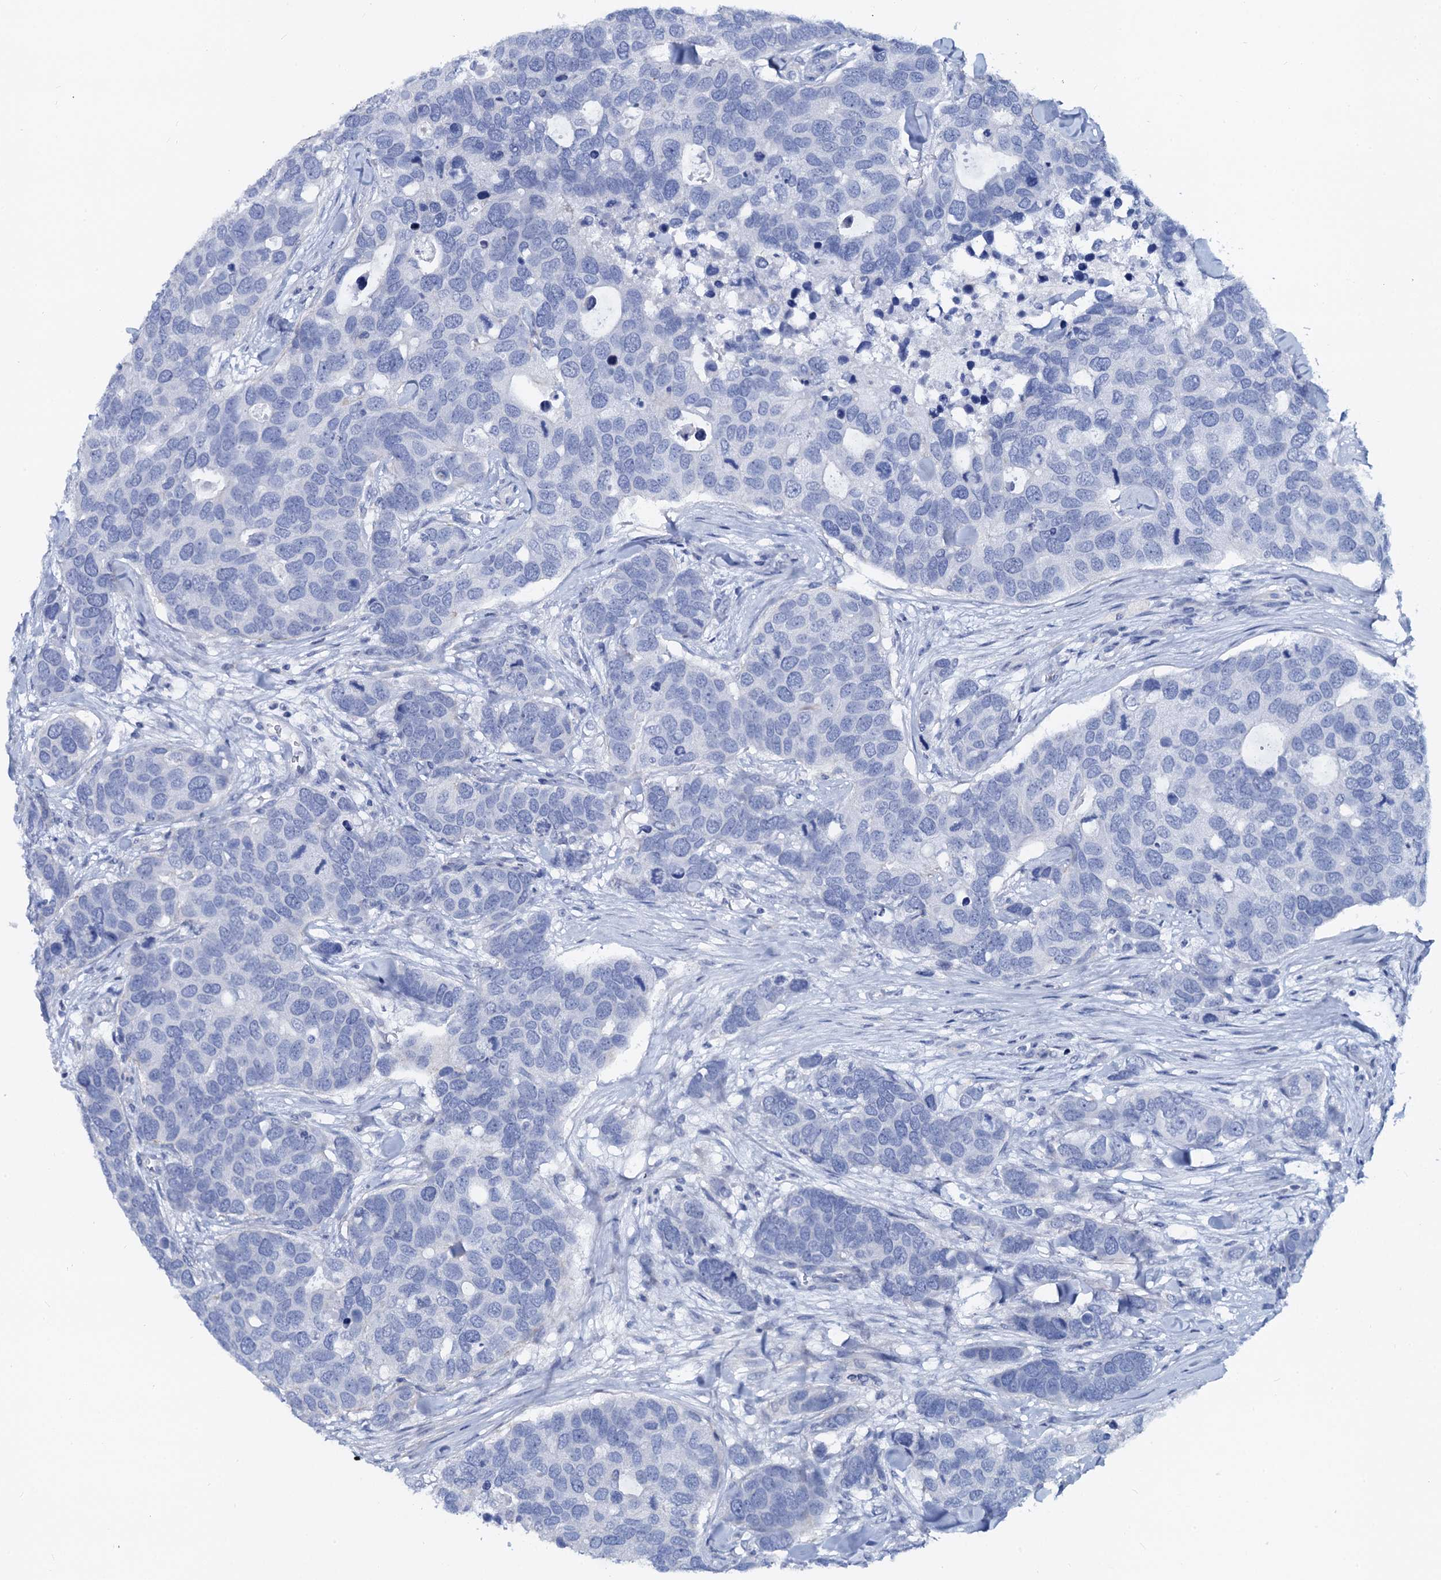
{"staining": {"intensity": "negative", "quantity": "none", "location": "none"}, "tissue": "breast cancer", "cell_type": "Tumor cells", "image_type": "cancer", "snomed": [{"axis": "morphology", "description": "Duct carcinoma"}, {"axis": "topography", "description": "Breast"}], "caption": "Tumor cells show no significant protein expression in intraductal carcinoma (breast).", "gene": "RBP3", "patient": {"sex": "female", "age": 83}}